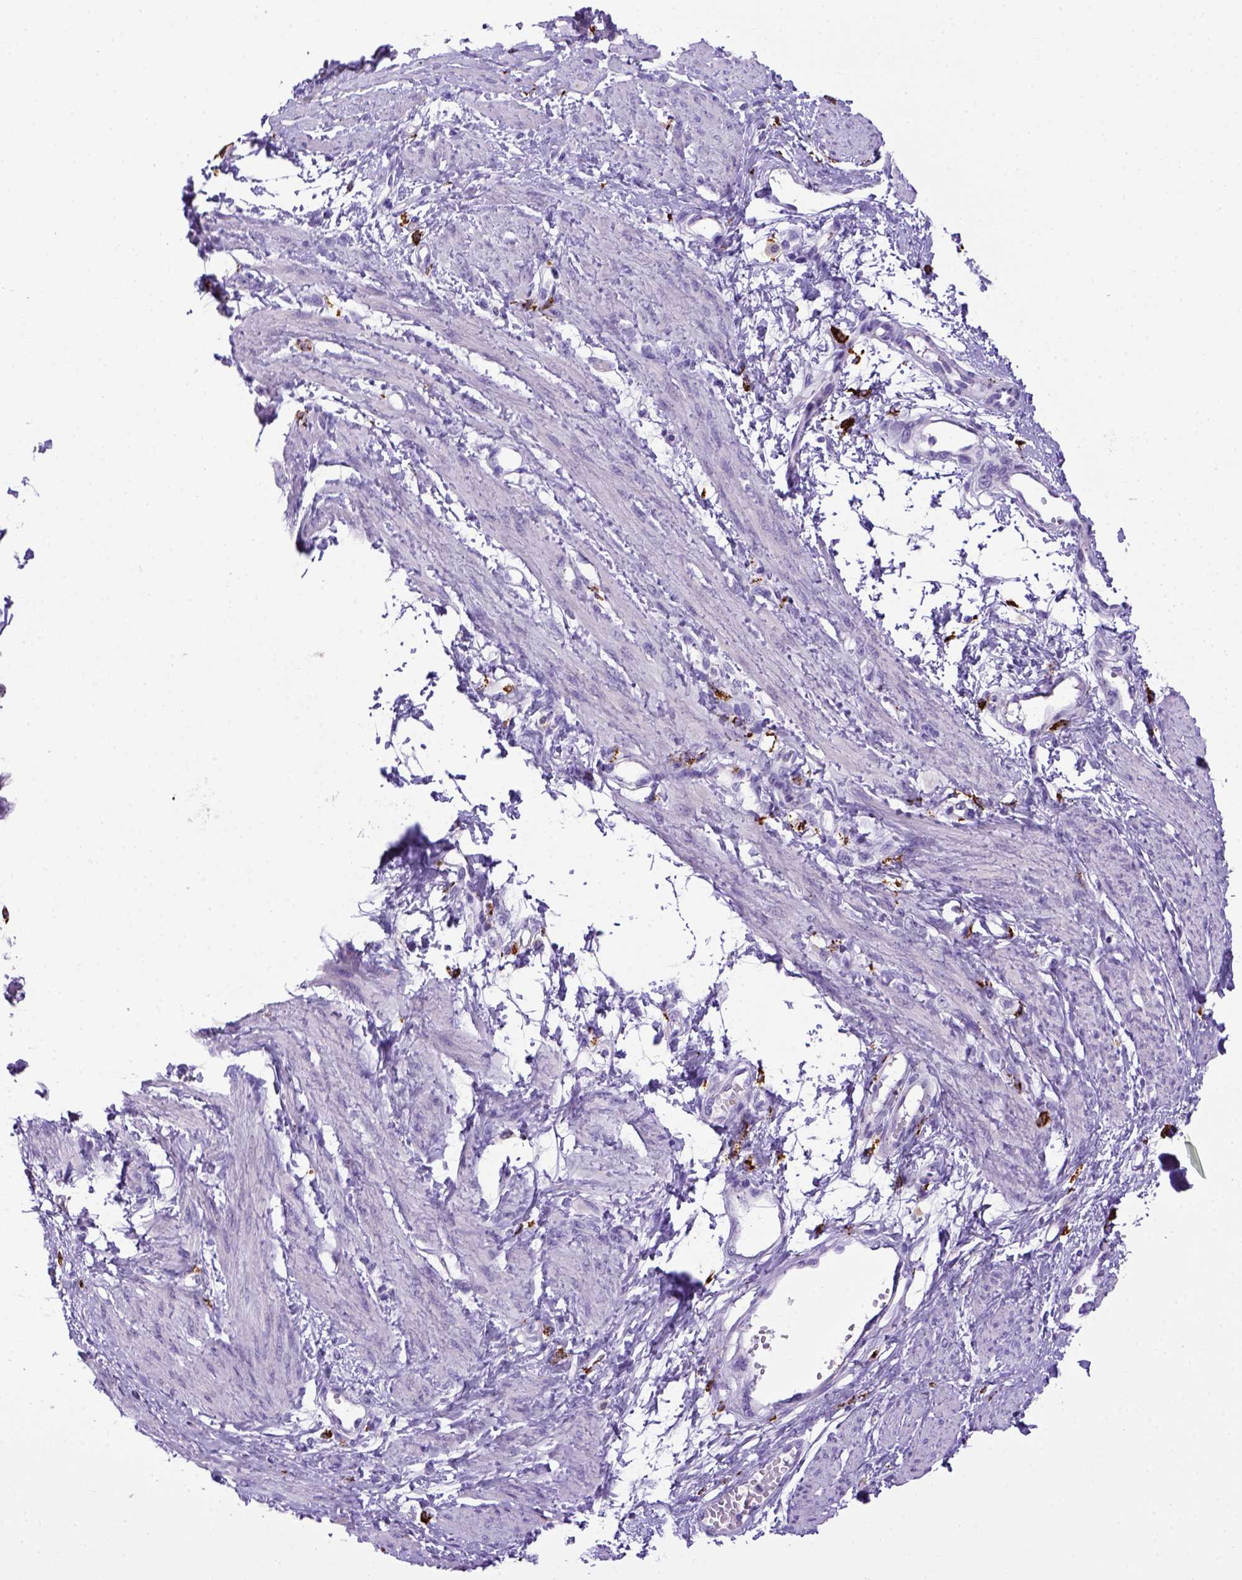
{"staining": {"intensity": "negative", "quantity": "none", "location": "none"}, "tissue": "smooth muscle", "cell_type": "Smooth muscle cells", "image_type": "normal", "snomed": [{"axis": "morphology", "description": "Normal tissue, NOS"}, {"axis": "topography", "description": "Smooth muscle"}, {"axis": "topography", "description": "Uterus"}], "caption": "Immunohistochemistry of benign human smooth muscle exhibits no expression in smooth muscle cells. Nuclei are stained in blue.", "gene": "CD68", "patient": {"sex": "female", "age": 39}}